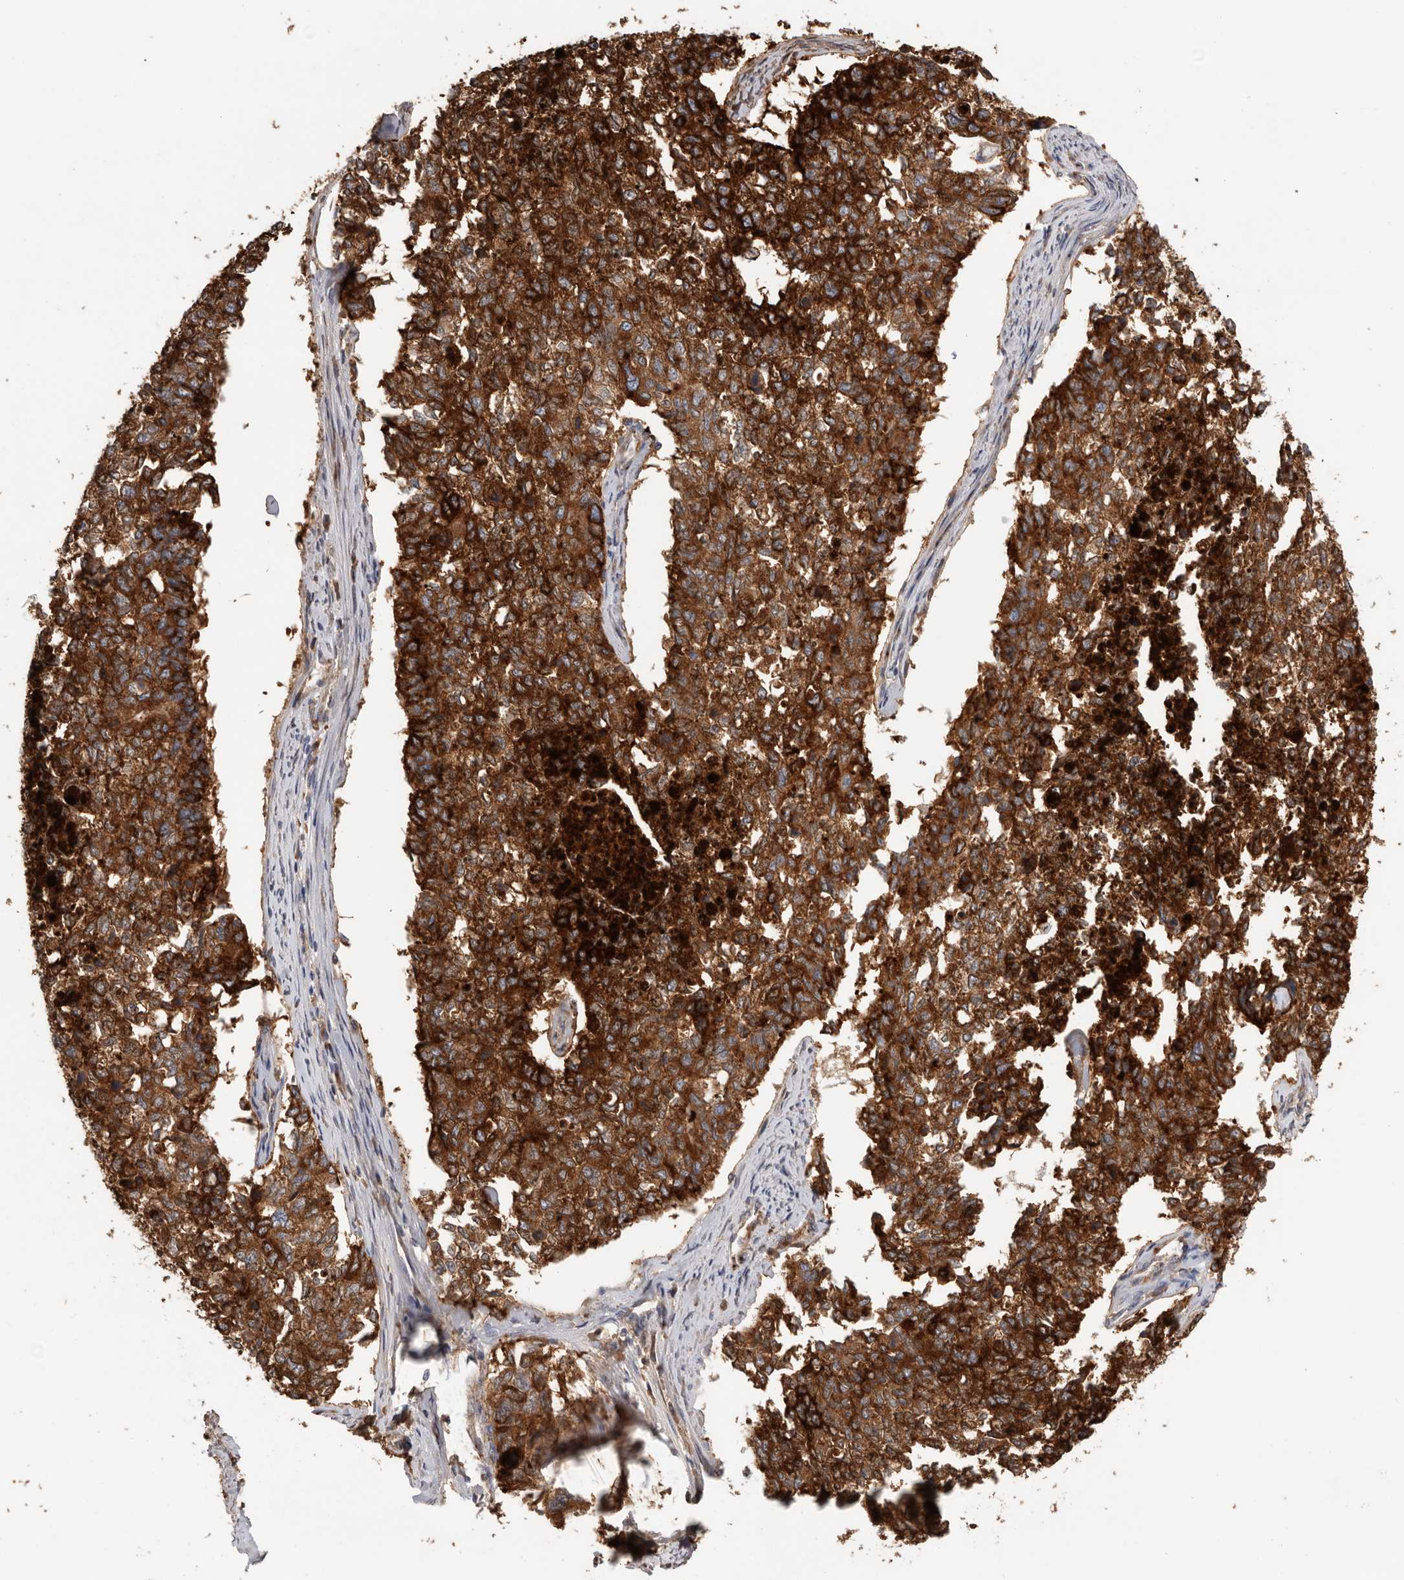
{"staining": {"intensity": "strong", "quantity": ">75%", "location": "cytoplasmic/membranous"}, "tissue": "cervical cancer", "cell_type": "Tumor cells", "image_type": "cancer", "snomed": [{"axis": "morphology", "description": "Squamous cell carcinoma, NOS"}, {"axis": "topography", "description": "Cervix"}], "caption": "The immunohistochemical stain highlights strong cytoplasmic/membranous positivity in tumor cells of cervical squamous cell carcinoma tissue.", "gene": "TFRC", "patient": {"sex": "female", "age": 63}}